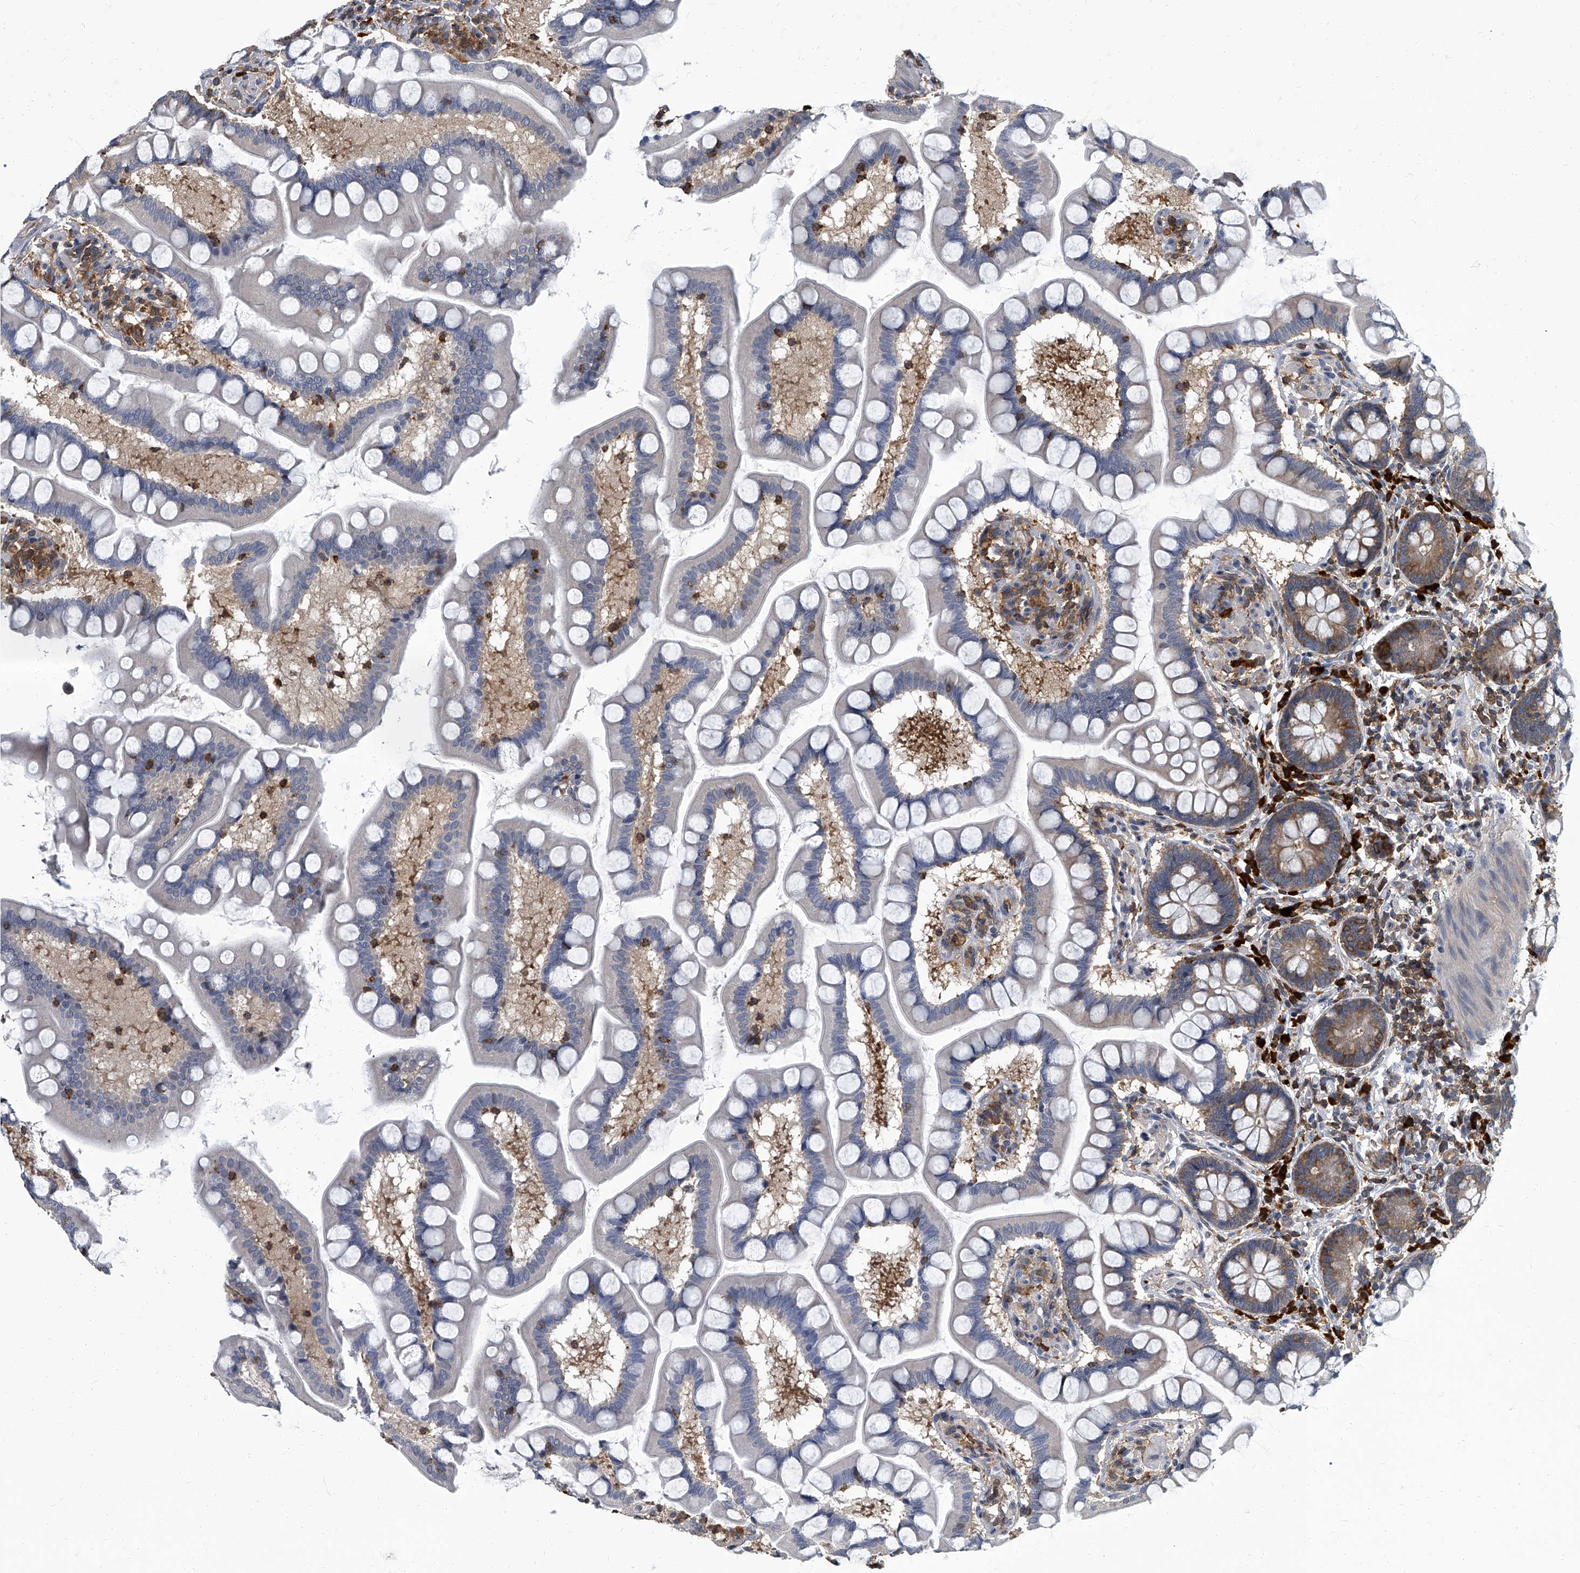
{"staining": {"intensity": "moderate", "quantity": "25%-75%", "location": "cytoplasmic/membranous"}, "tissue": "small intestine", "cell_type": "Glandular cells", "image_type": "normal", "snomed": [{"axis": "morphology", "description": "Normal tissue, NOS"}, {"axis": "topography", "description": "Small intestine"}], "caption": "Immunohistochemical staining of benign small intestine displays moderate cytoplasmic/membranous protein staining in approximately 25%-75% of glandular cells.", "gene": "CDV3", "patient": {"sex": "male", "age": 41}}